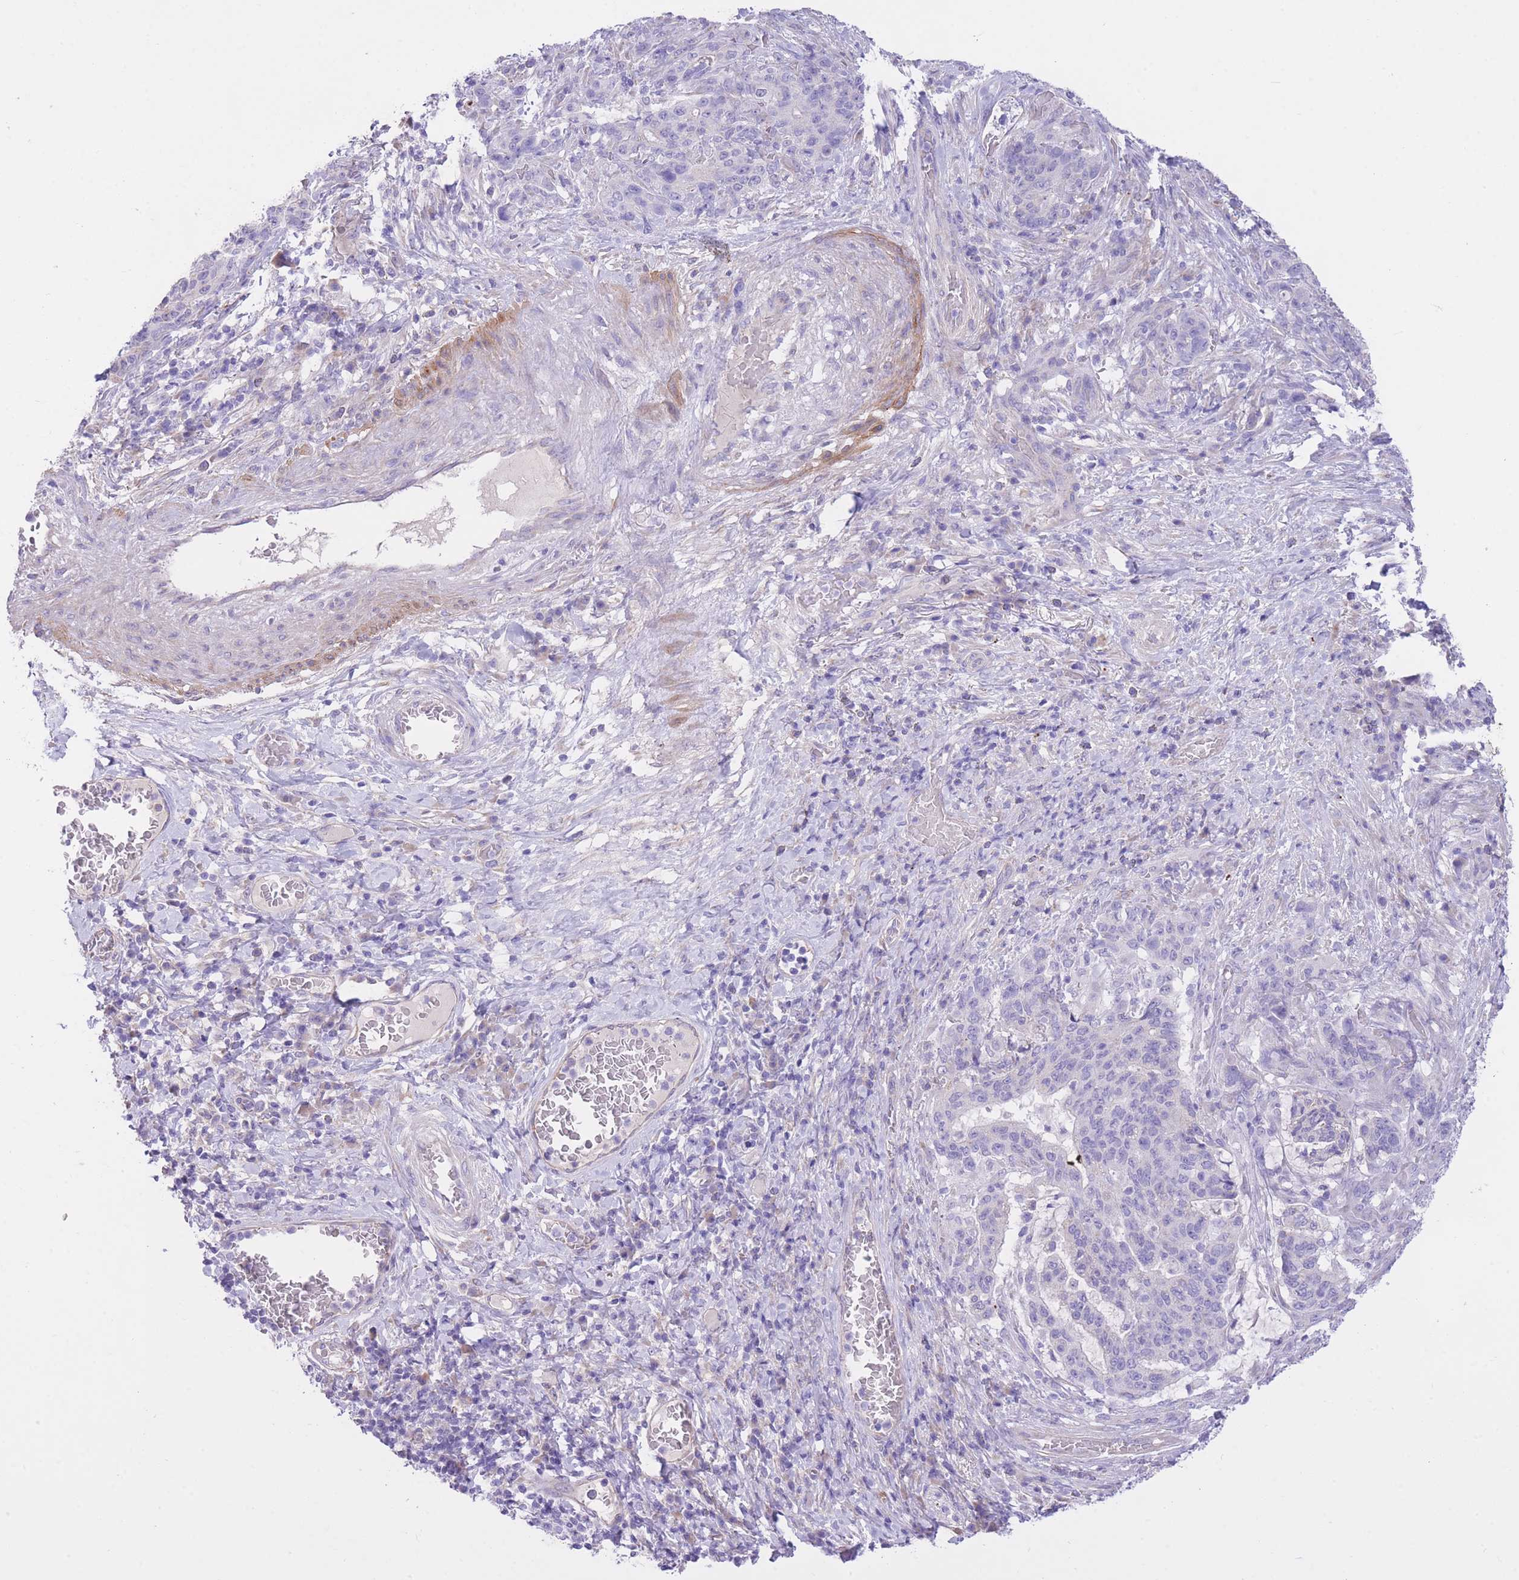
{"staining": {"intensity": "negative", "quantity": "none", "location": "none"}, "tissue": "stomach cancer", "cell_type": "Tumor cells", "image_type": "cancer", "snomed": [{"axis": "morphology", "description": "Normal tissue, NOS"}, {"axis": "morphology", "description": "Adenocarcinoma, NOS"}, {"axis": "topography", "description": "Stomach"}], "caption": "Tumor cells are negative for protein expression in human adenocarcinoma (stomach). Nuclei are stained in blue.", "gene": "PGM1", "patient": {"sex": "female", "age": 64}}